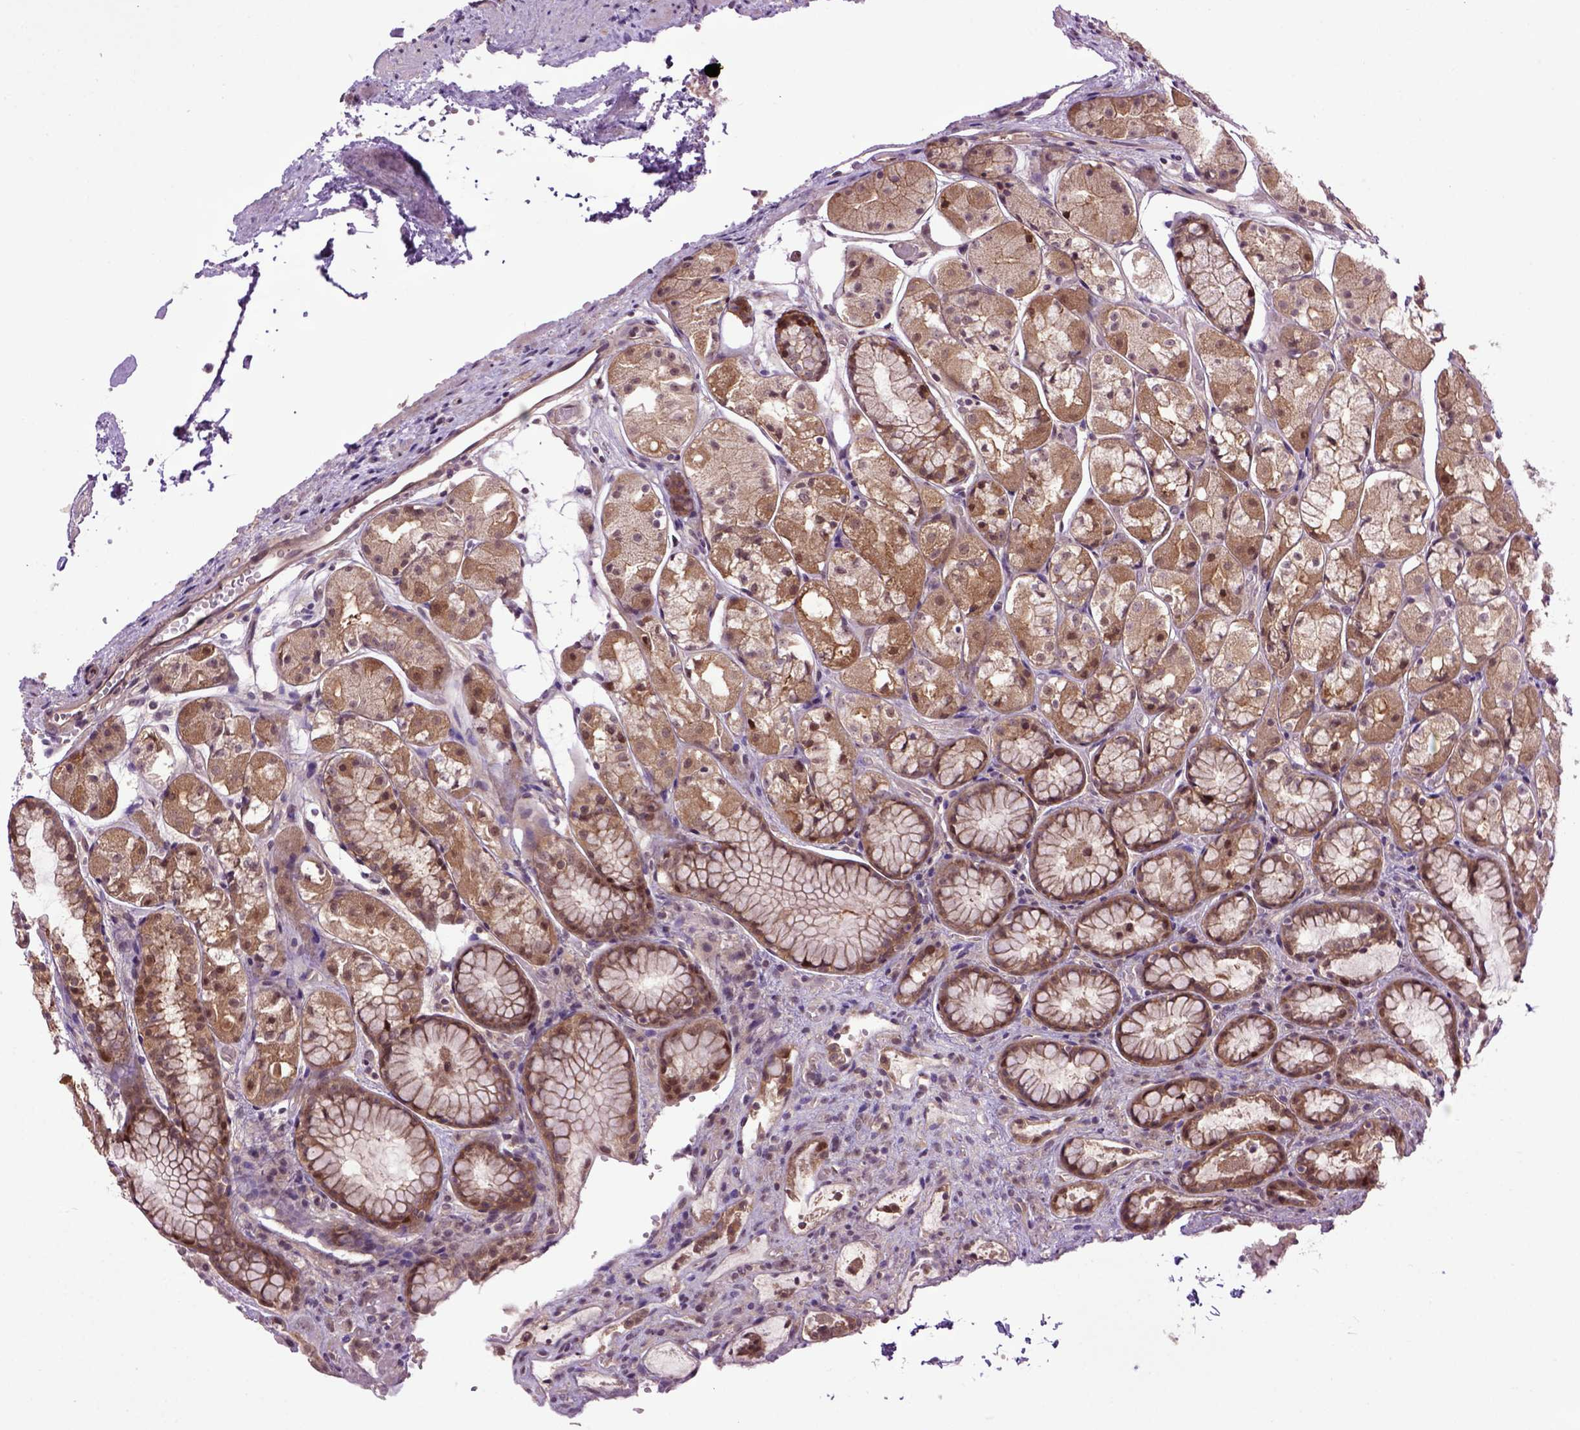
{"staining": {"intensity": "moderate", "quantity": ">75%", "location": "cytoplasmic/membranous,nuclear"}, "tissue": "stomach", "cell_type": "Glandular cells", "image_type": "normal", "snomed": [{"axis": "morphology", "description": "Normal tissue, NOS"}, {"axis": "topography", "description": "Stomach"}], "caption": "Immunohistochemical staining of unremarkable stomach shows moderate cytoplasmic/membranous,nuclear protein positivity in approximately >75% of glandular cells. Immunohistochemistry (ihc) stains the protein in brown and the nuclei are stained blue.", "gene": "WDR48", "patient": {"sex": "male", "age": 70}}